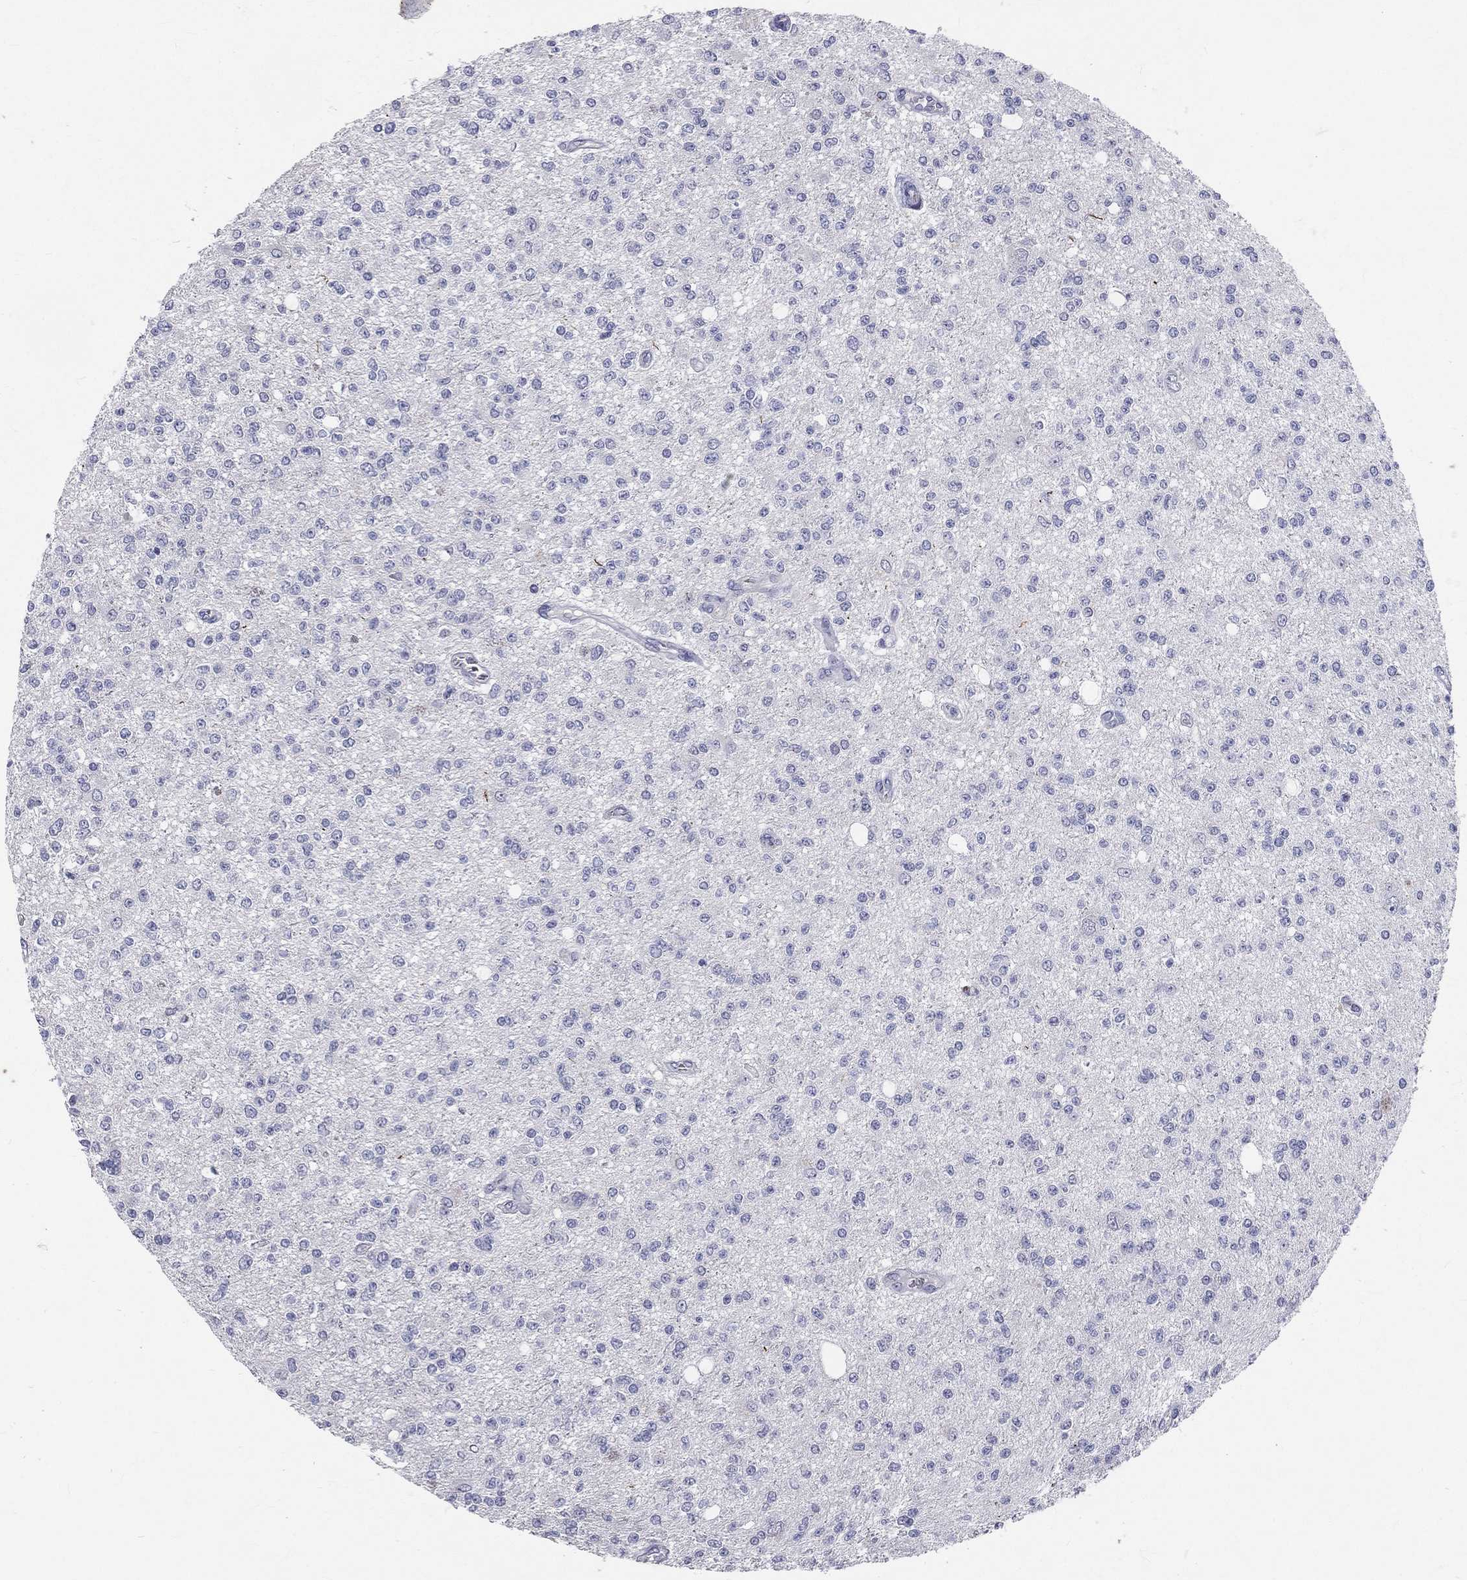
{"staining": {"intensity": "negative", "quantity": "none", "location": "none"}, "tissue": "glioma", "cell_type": "Tumor cells", "image_type": "cancer", "snomed": [{"axis": "morphology", "description": "Glioma, malignant, Low grade"}, {"axis": "topography", "description": "Brain"}], "caption": "Tumor cells show no significant staining in glioma.", "gene": "CTSW", "patient": {"sex": "male", "age": 67}}